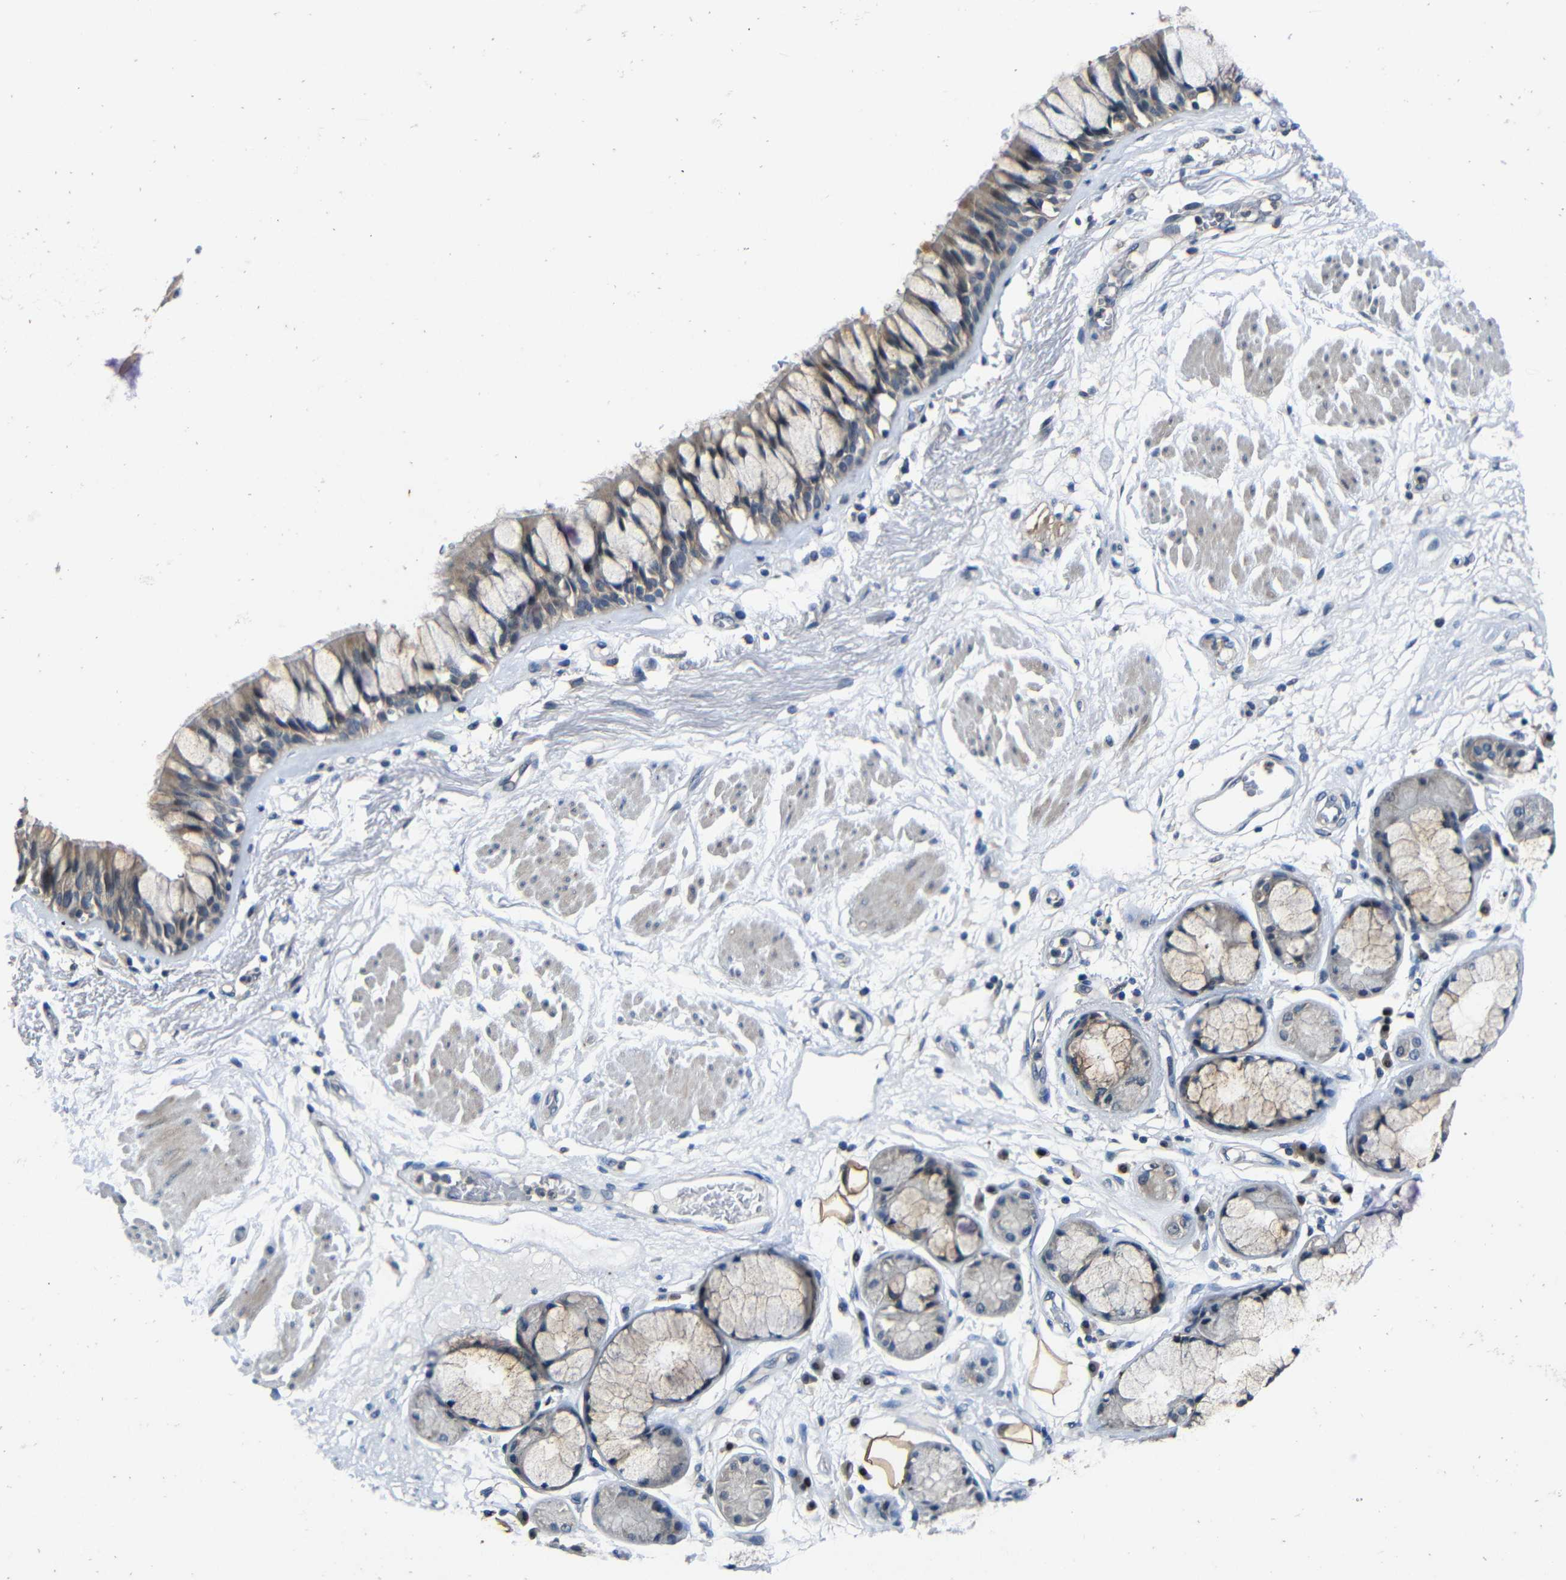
{"staining": {"intensity": "weak", "quantity": "25%-75%", "location": "cytoplasmic/membranous"}, "tissue": "bronchus", "cell_type": "Respiratory epithelial cells", "image_type": "normal", "snomed": [{"axis": "morphology", "description": "Normal tissue, NOS"}, {"axis": "topography", "description": "Bronchus"}], "caption": "Respiratory epithelial cells reveal weak cytoplasmic/membranous positivity in about 25%-75% of cells in unremarkable bronchus. (IHC, brightfield microscopy, high magnification).", "gene": "C6orf89", "patient": {"sex": "male", "age": 66}}